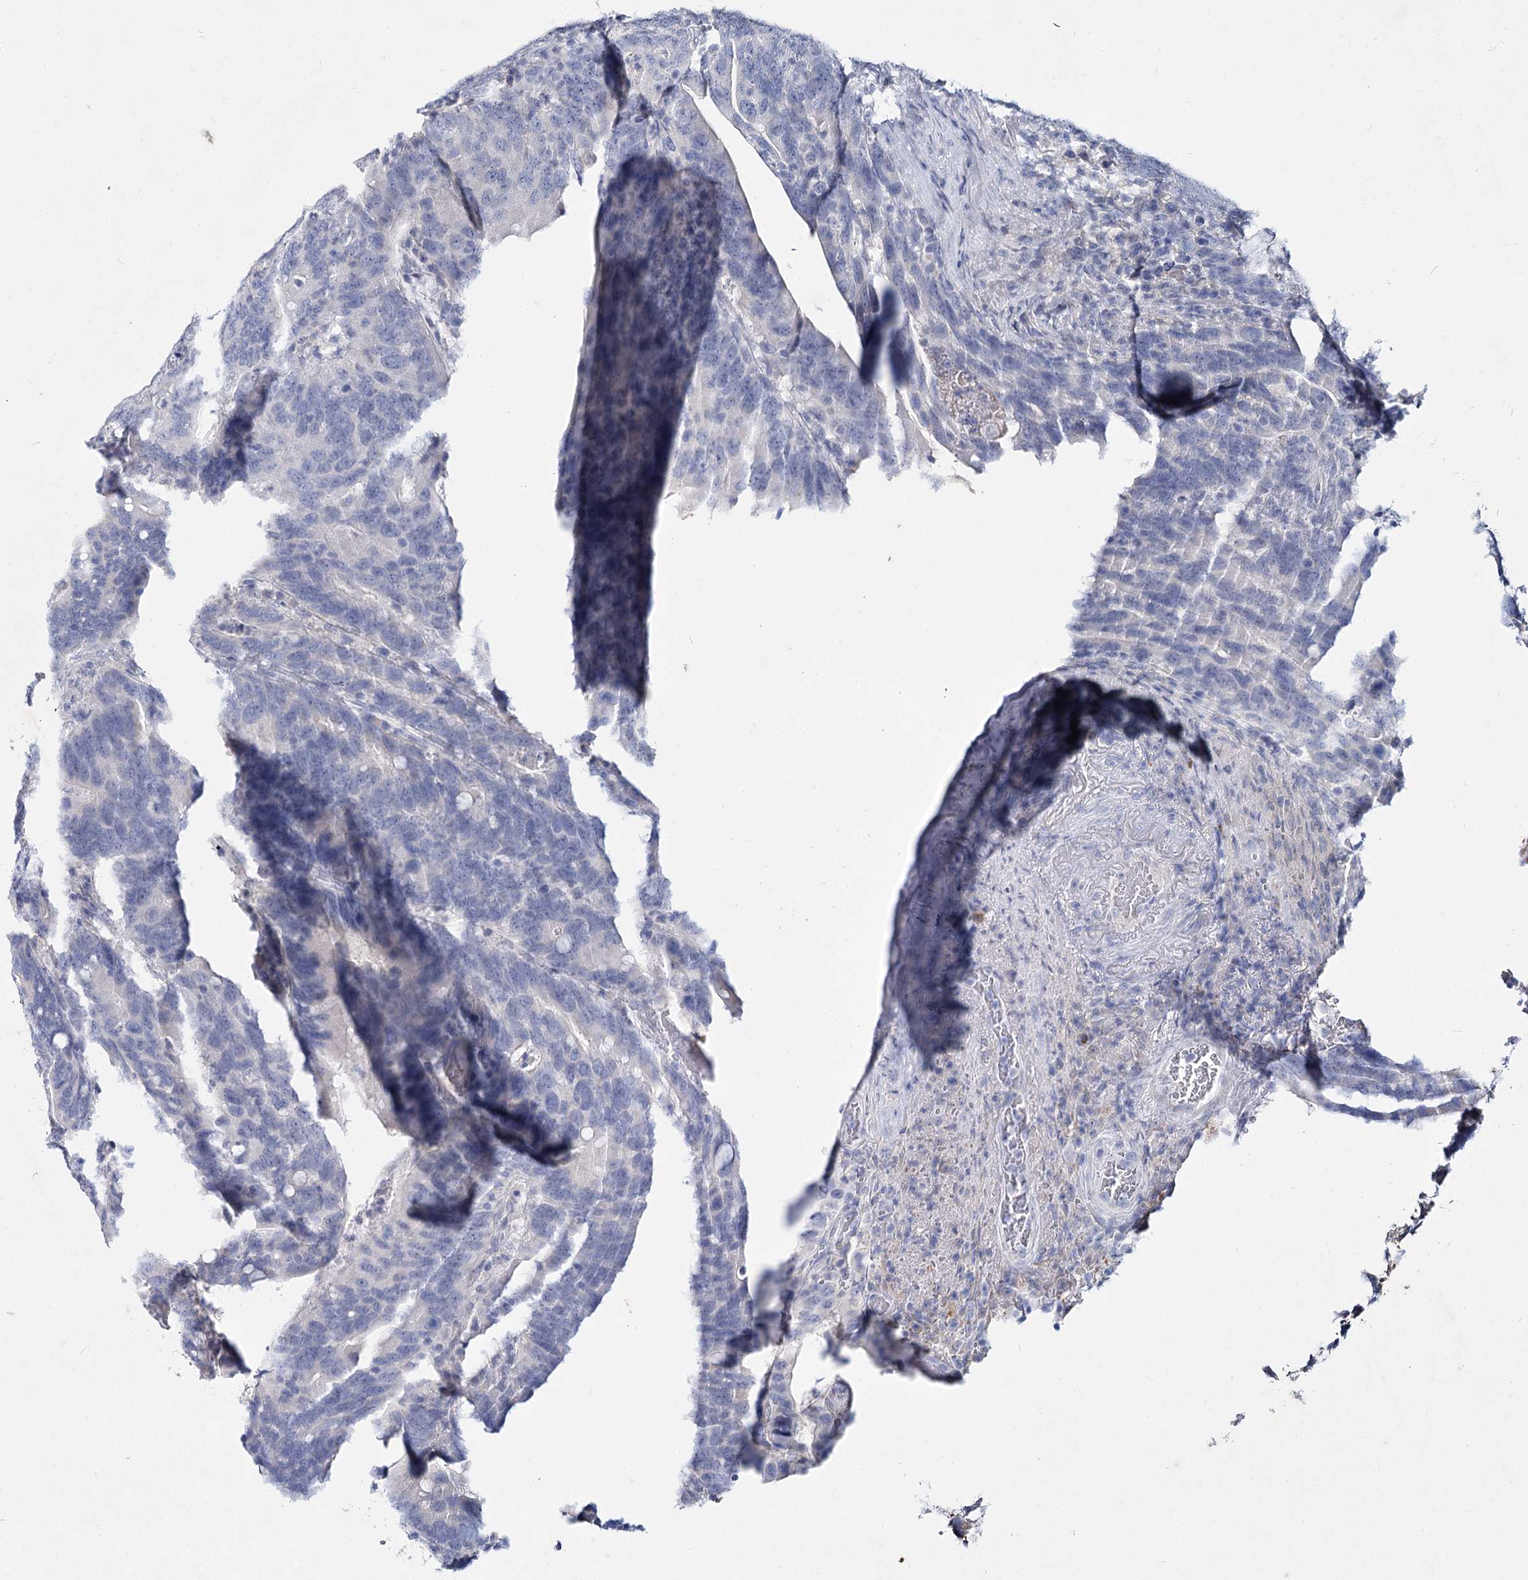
{"staining": {"intensity": "negative", "quantity": "none", "location": "none"}, "tissue": "colorectal cancer", "cell_type": "Tumor cells", "image_type": "cancer", "snomed": [{"axis": "morphology", "description": "Adenocarcinoma, NOS"}, {"axis": "topography", "description": "Colon"}], "caption": "Immunohistochemistry of adenocarcinoma (colorectal) demonstrates no staining in tumor cells.", "gene": "CCDC73", "patient": {"sex": "female", "age": 66}}